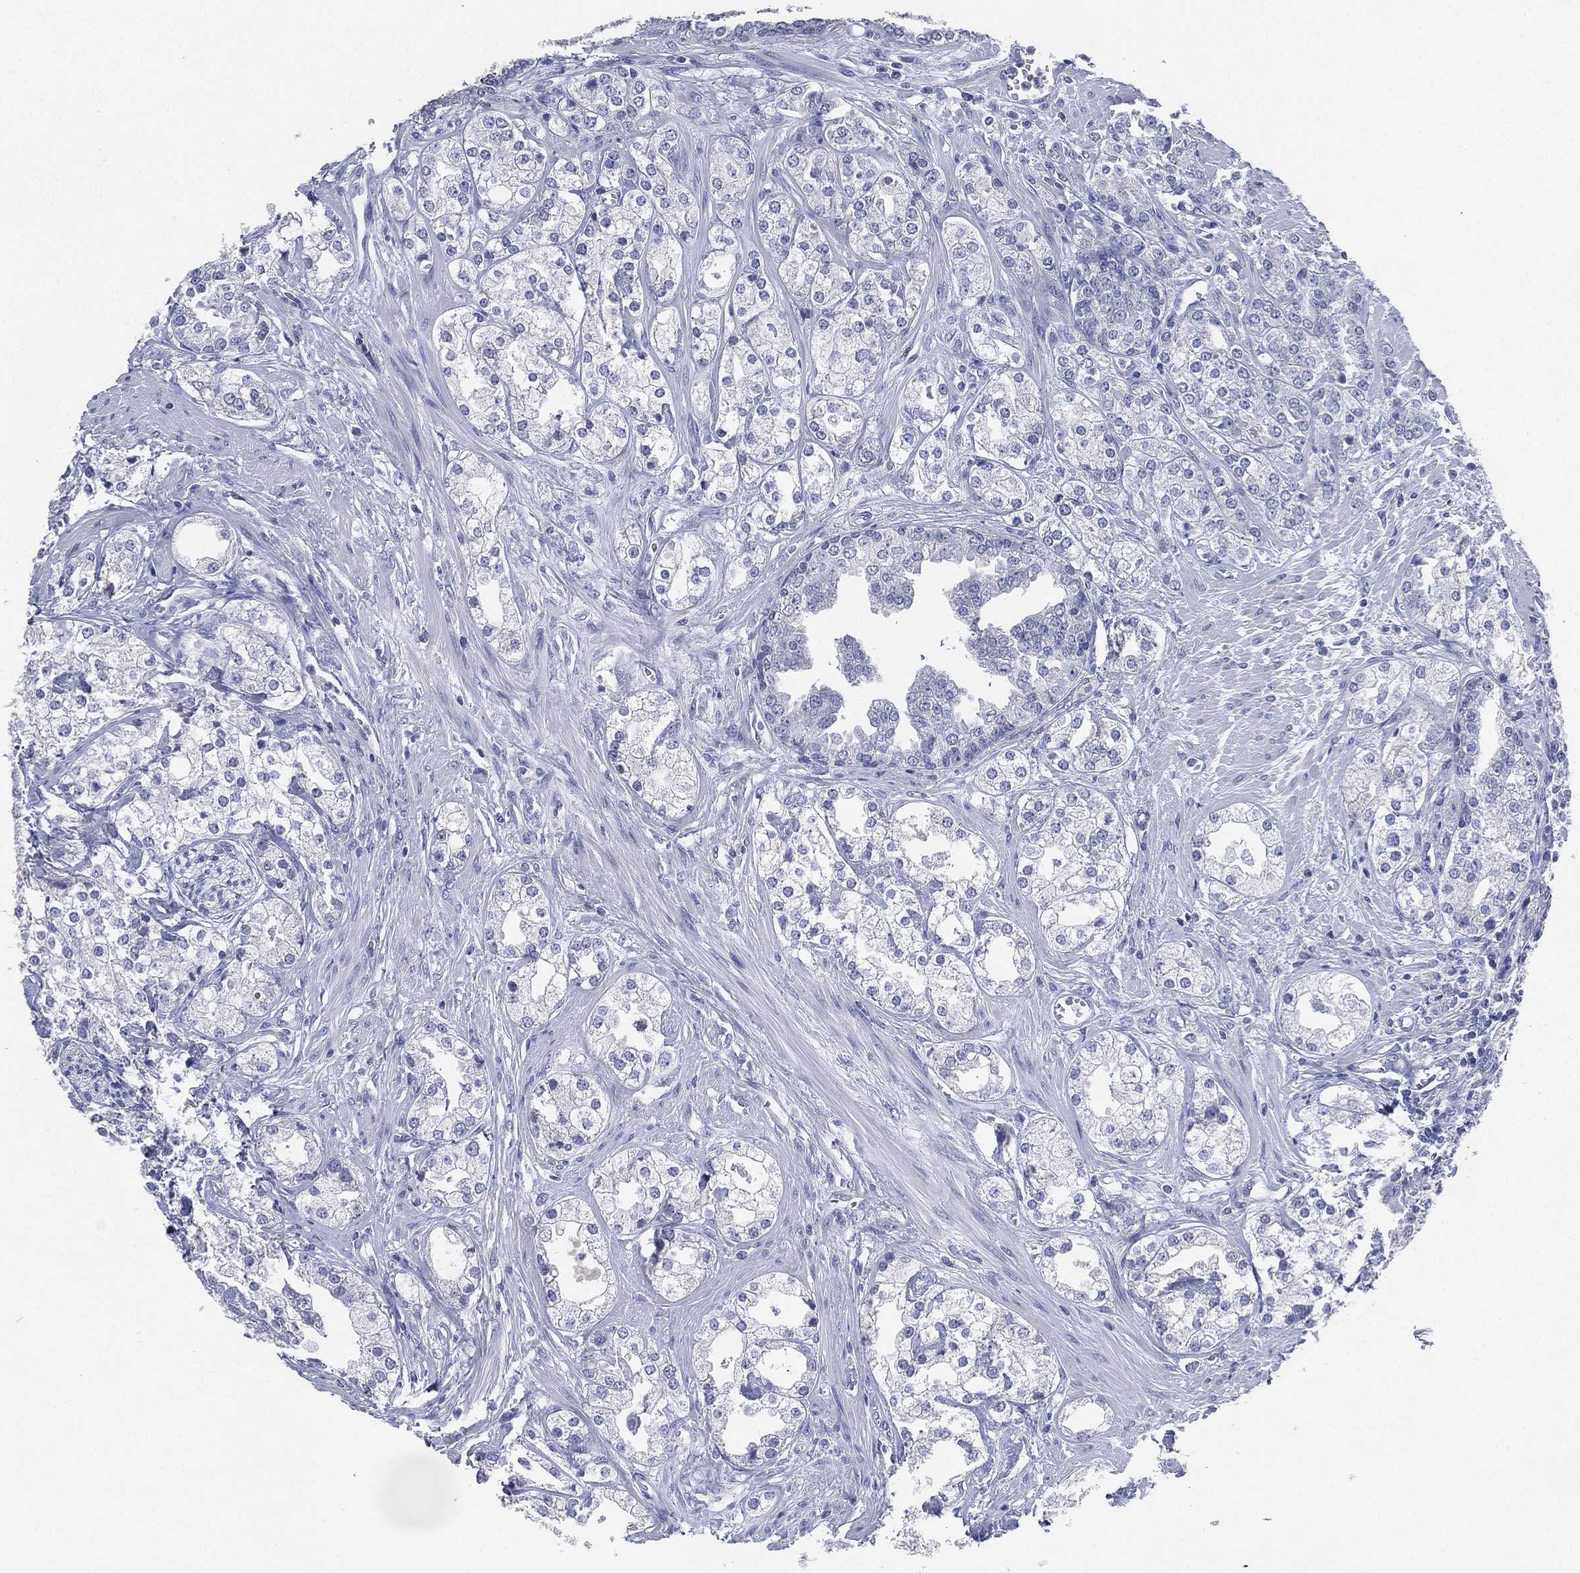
{"staining": {"intensity": "negative", "quantity": "none", "location": "none"}, "tissue": "prostate cancer", "cell_type": "Tumor cells", "image_type": "cancer", "snomed": [{"axis": "morphology", "description": "Adenocarcinoma, NOS"}, {"axis": "topography", "description": "Prostate and seminal vesicle, NOS"}, {"axis": "topography", "description": "Prostate"}], "caption": "The photomicrograph demonstrates no significant expression in tumor cells of adenocarcinoma (prostate).", "gene": "IYD", "patient": {"sex": "male", "age": 62}}